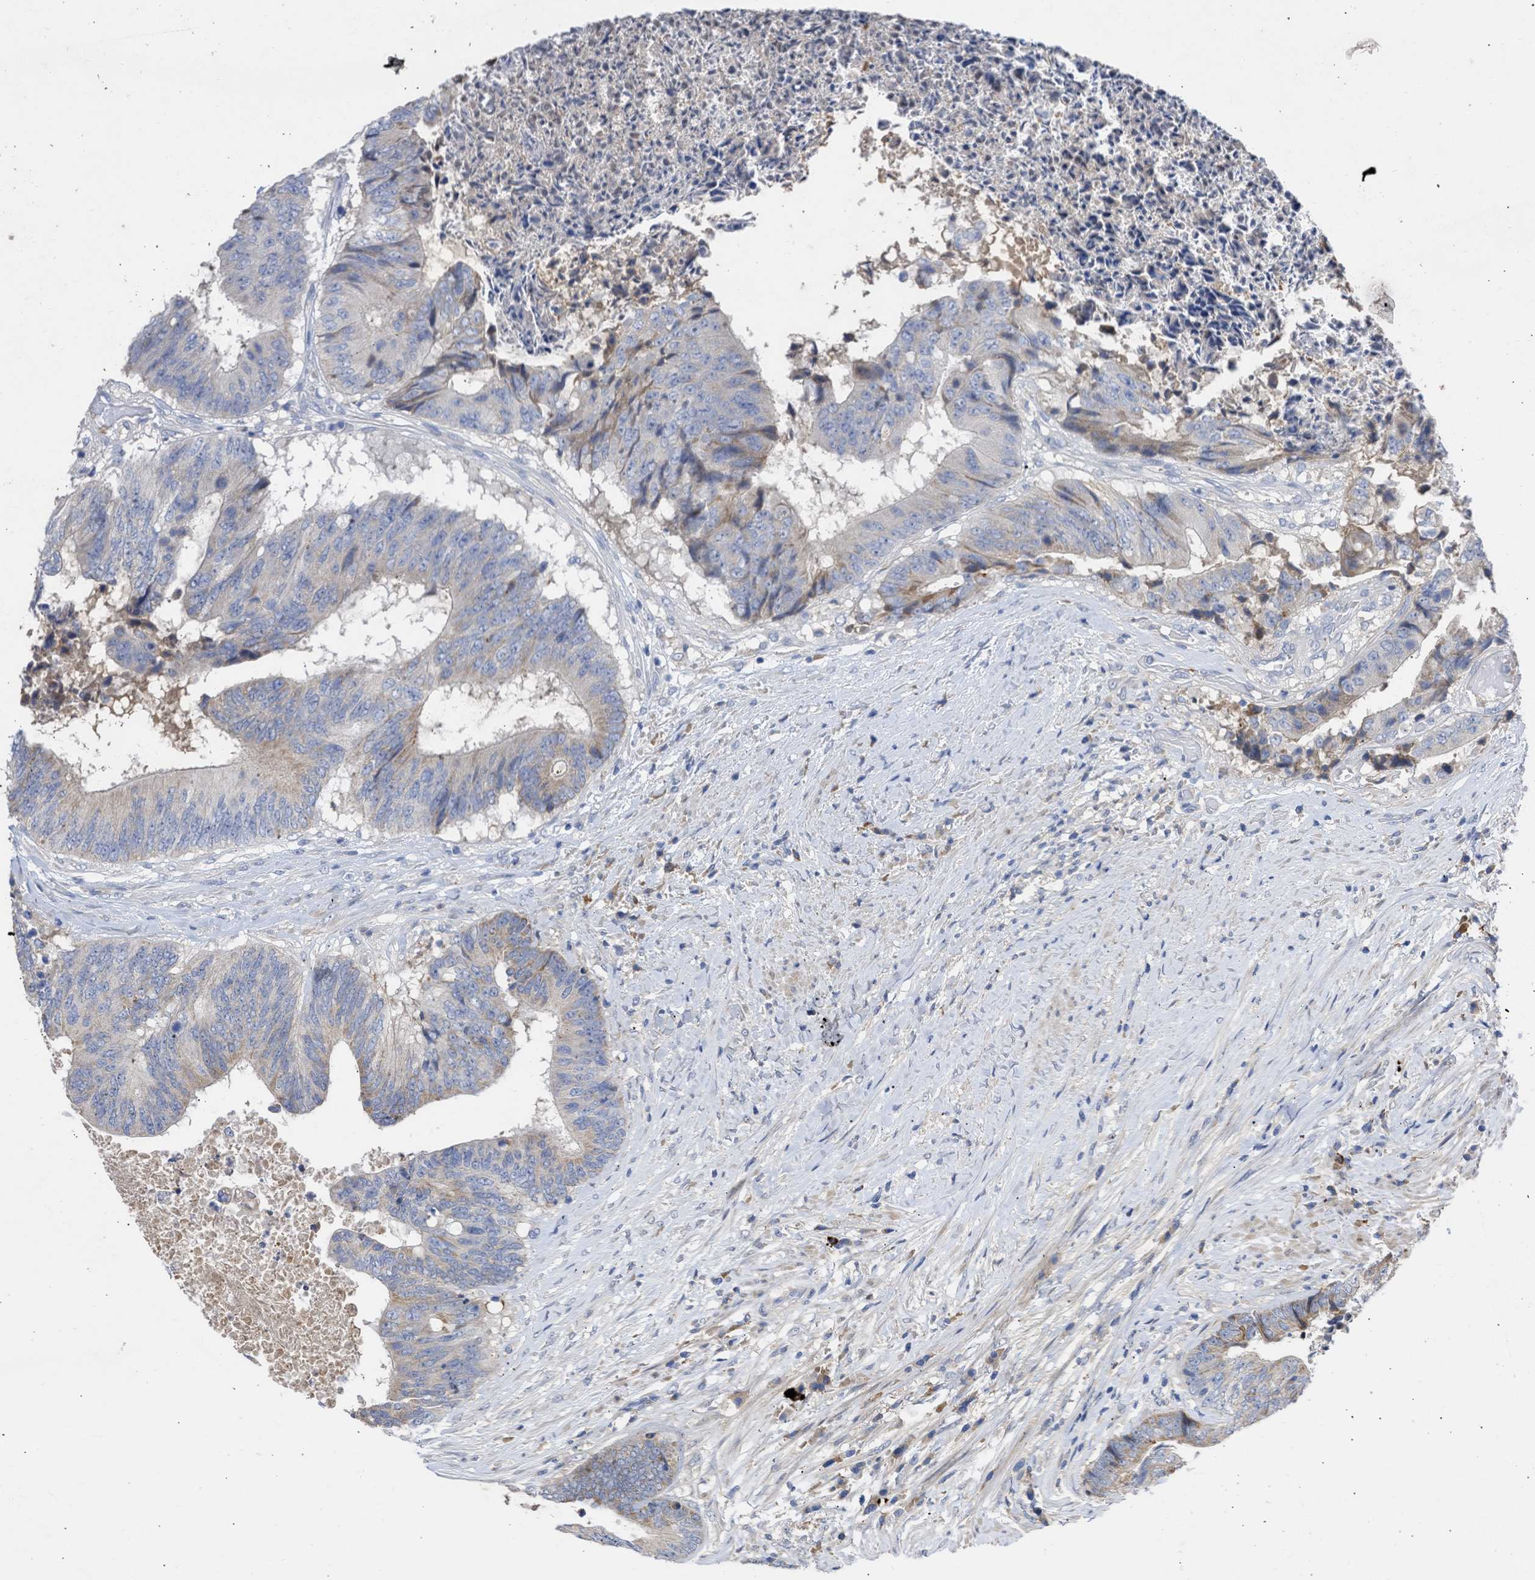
{"staining": {"intensity": "negative", "quantity": "none", "location": "none"}, "tissue": "colorectal cancer", "cell_type": "Tumor cells", "image_type": "cancer", "snomed": [{"axis": "morphology", "description": "Adenocarcinoma, NOS"}, {"axis": "topography", "description": "Rectum"}], "caption": "Colorectal adenocarcinoma was stained to show a protein in brown. There is no significant positivity in tumor cells. (Stains: DAB immunohistochemistry (IHC) with hematoxylin counter stain, Microscopy: brightfield microscopy at high magnification).", "gene": "ARHGEF4", "patient": {"sex": "male", "age": 72}}